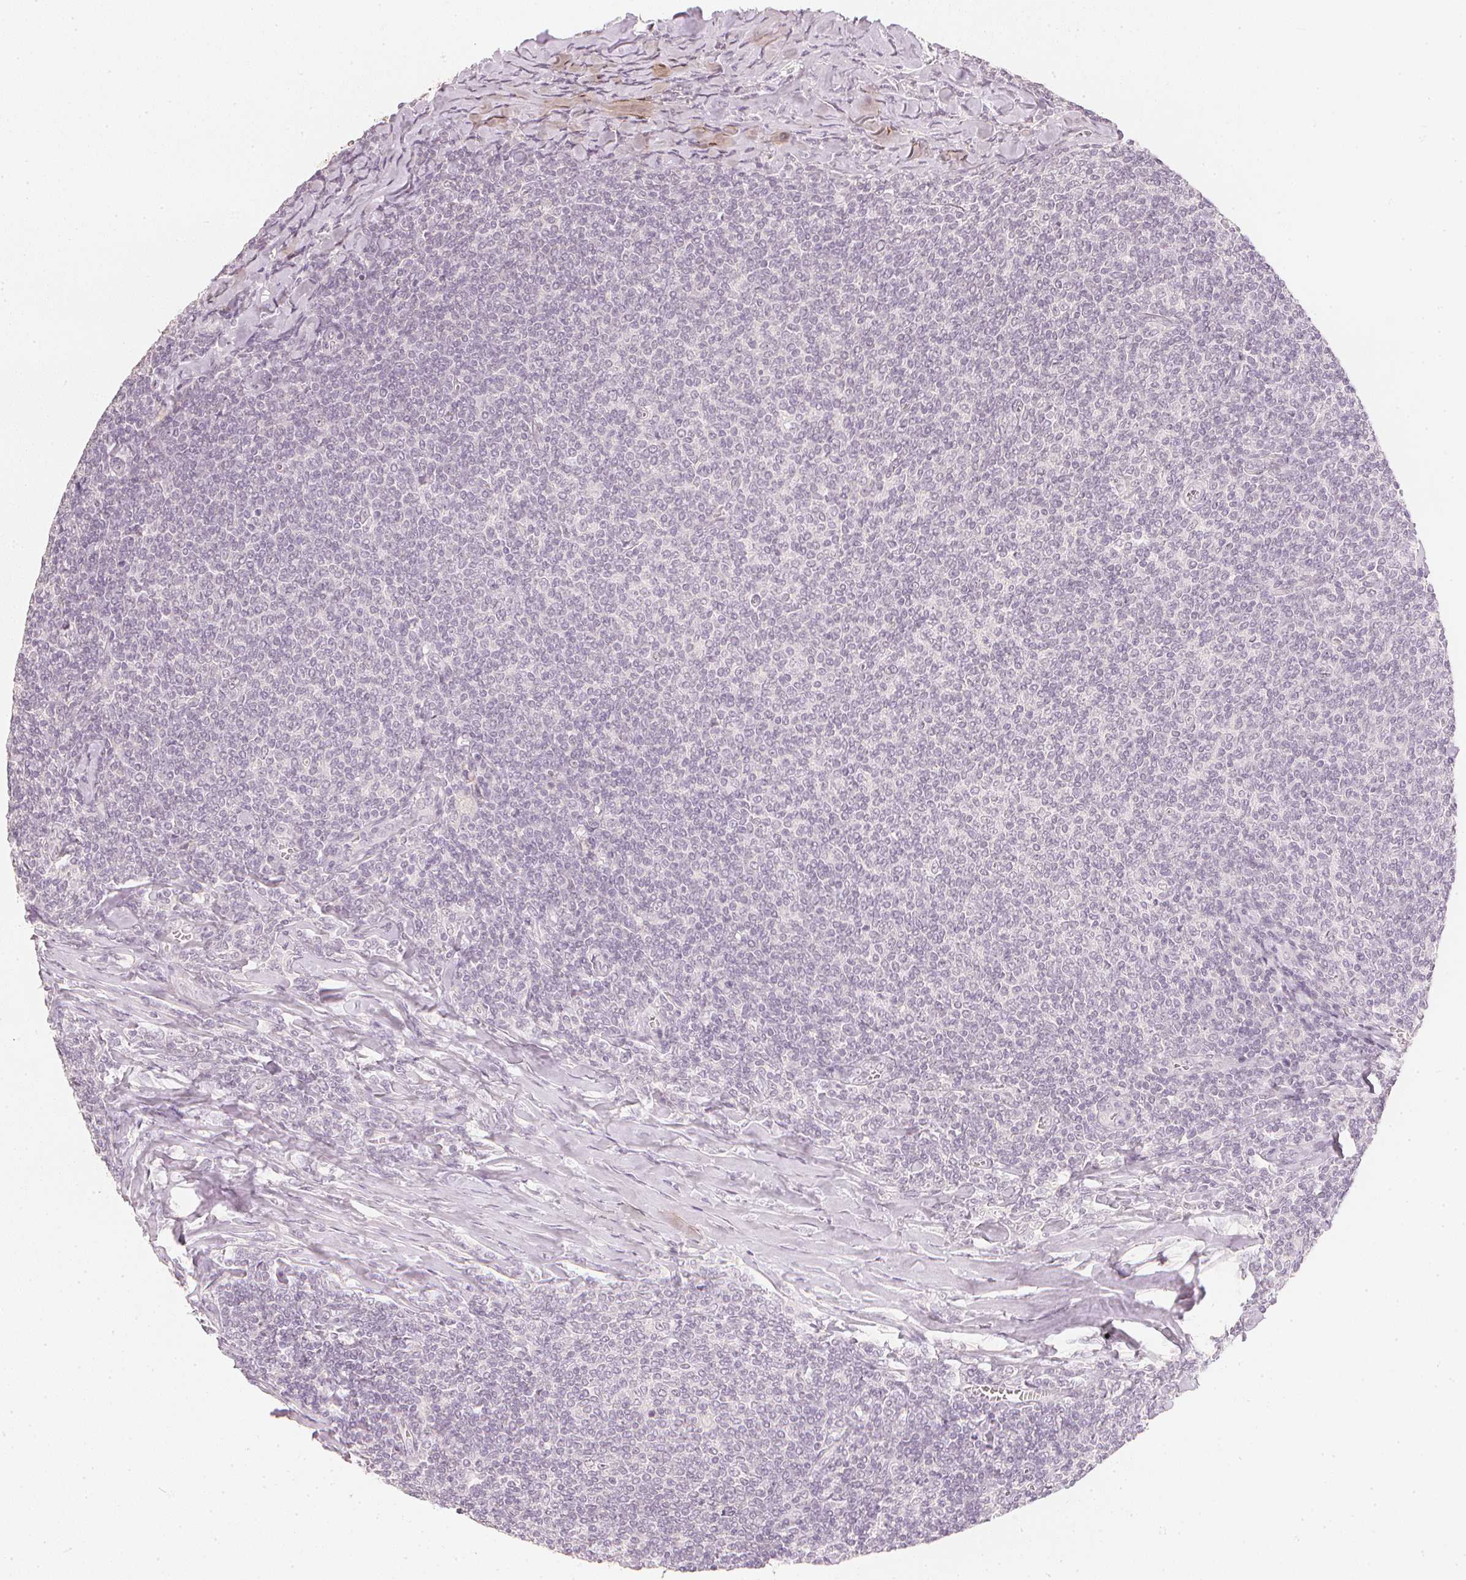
{"staining": {"intensity": "negative", "quantity": "none", "location": "none"}, "tissue": "lymphoma", "cell_type": "Tumor cells", "image_type": "cancer", "snomed": [{"axis": "morphology", "description": "Malignant lymphoma, non-Hodgkin's type, Low grade"}, {"axis": "topography", "description": "Lymph node"}], "caption": "Photomicrograph shows no protein expression in tumor cells of lymphoma tissue. The staining was performed using DAB (3,3'-diaminobenzidine) to visualize the protein expression in brown, while the nuclei were stained in blue with hematoxylin (Magnification: 20x).", "gene": "CALB1", "patient": {"sex": "male", "age": 52}}